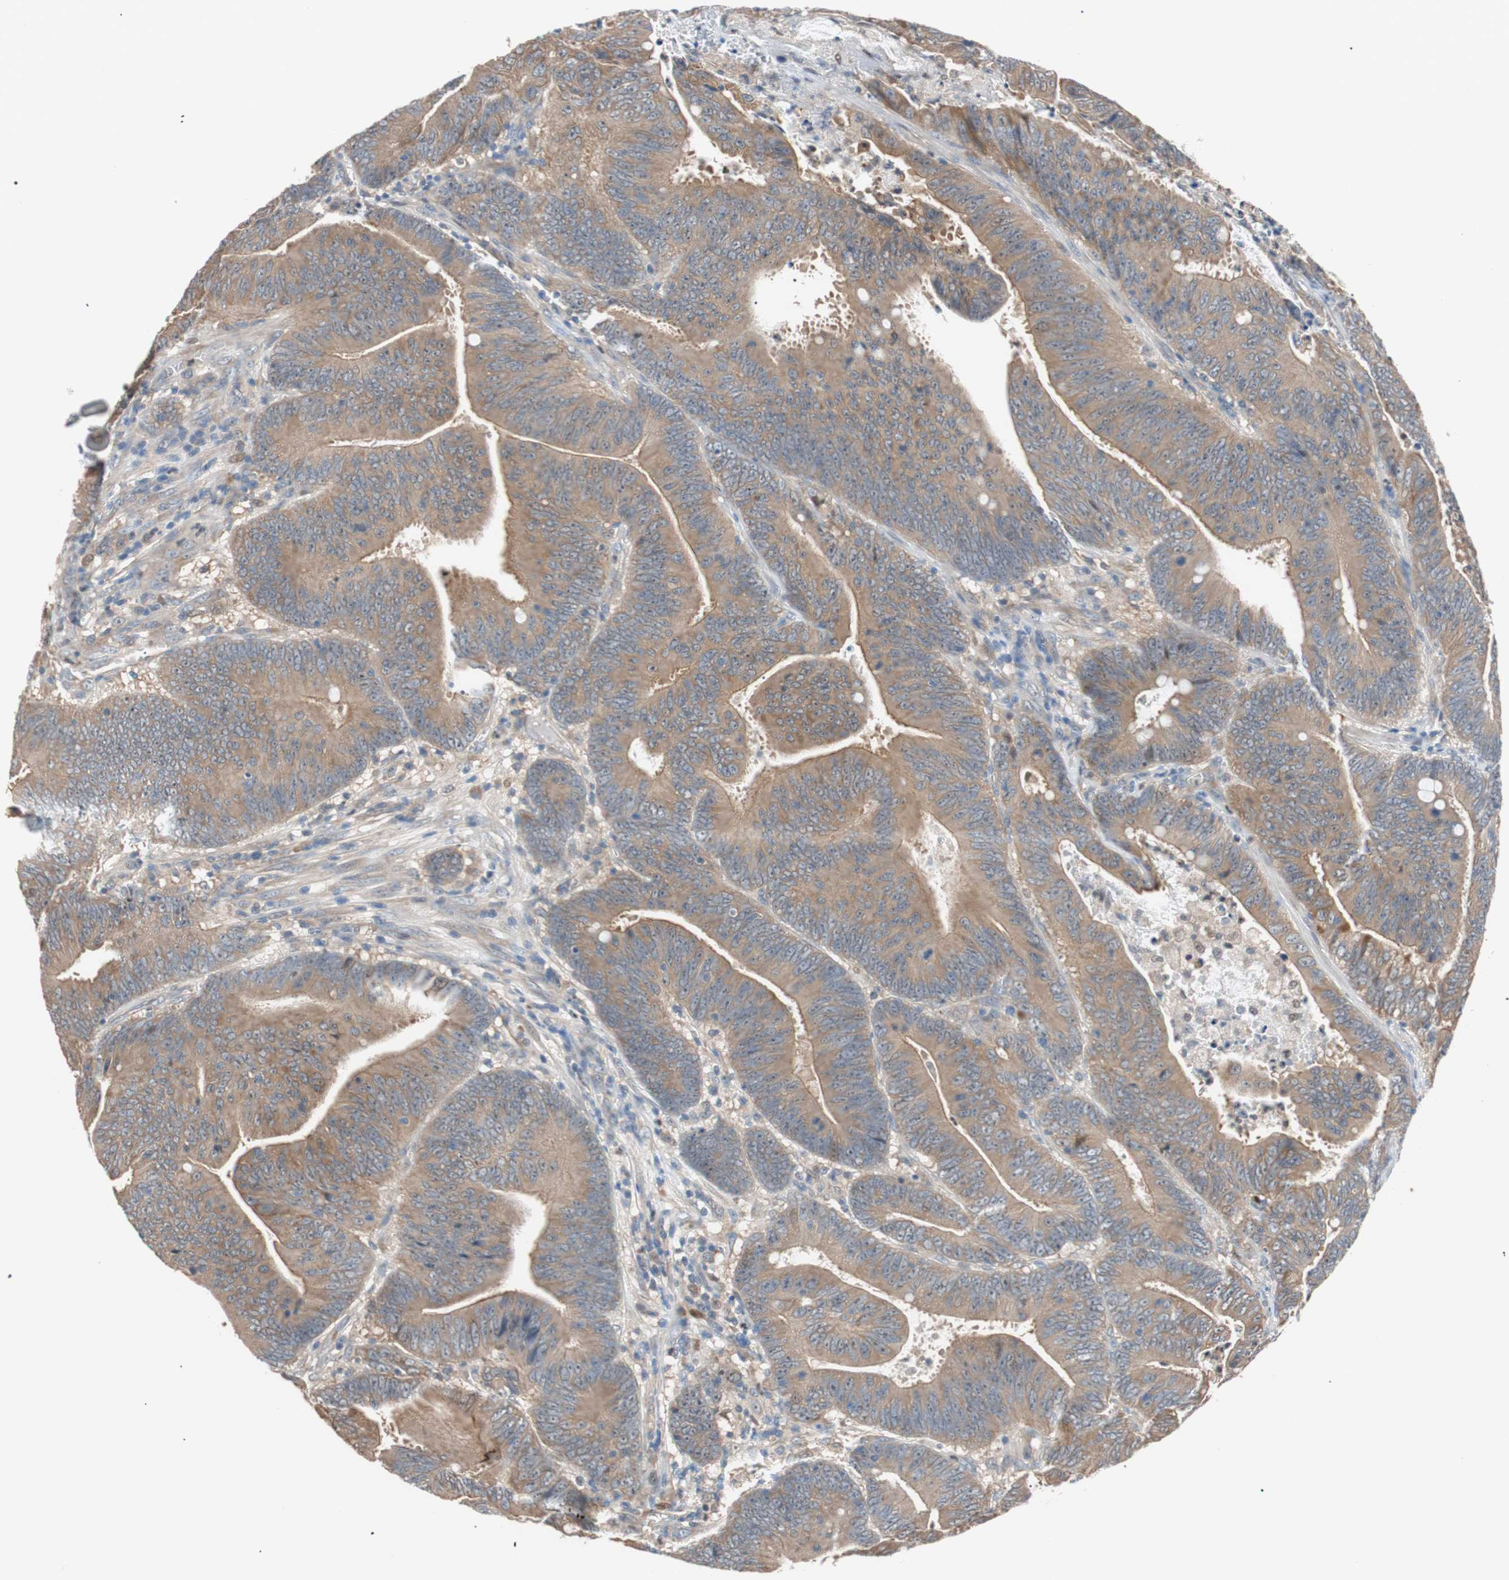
{"staining": {"intensity": "moderate", "quantity": ">75%", "location": "cytoplasmic/membranous"}, "tissue": "colorectal cancer", "cell_type": "Tumor cells", "image_type": "cancer", "snomed": [{"axis": "morphology", "description": "Adenocarcinoma, NOS"}, {"axis": "topography", "description": "Colon"}], "caption": "Immunohistochemical staining of human colorectal cancer displays medium levels of moderate cytoplasmic/membranous protein positivity in approximately >75% of tumor cells. The staining was performed using DAB (3,3'-diaminobenzidine) to visualize the protein expression in brown, while the nuclei were stained in blue with hematoxylin (Magnification: 20x).", "gene": "PCK1", "patient": {"sex": "male", "age": 45}}